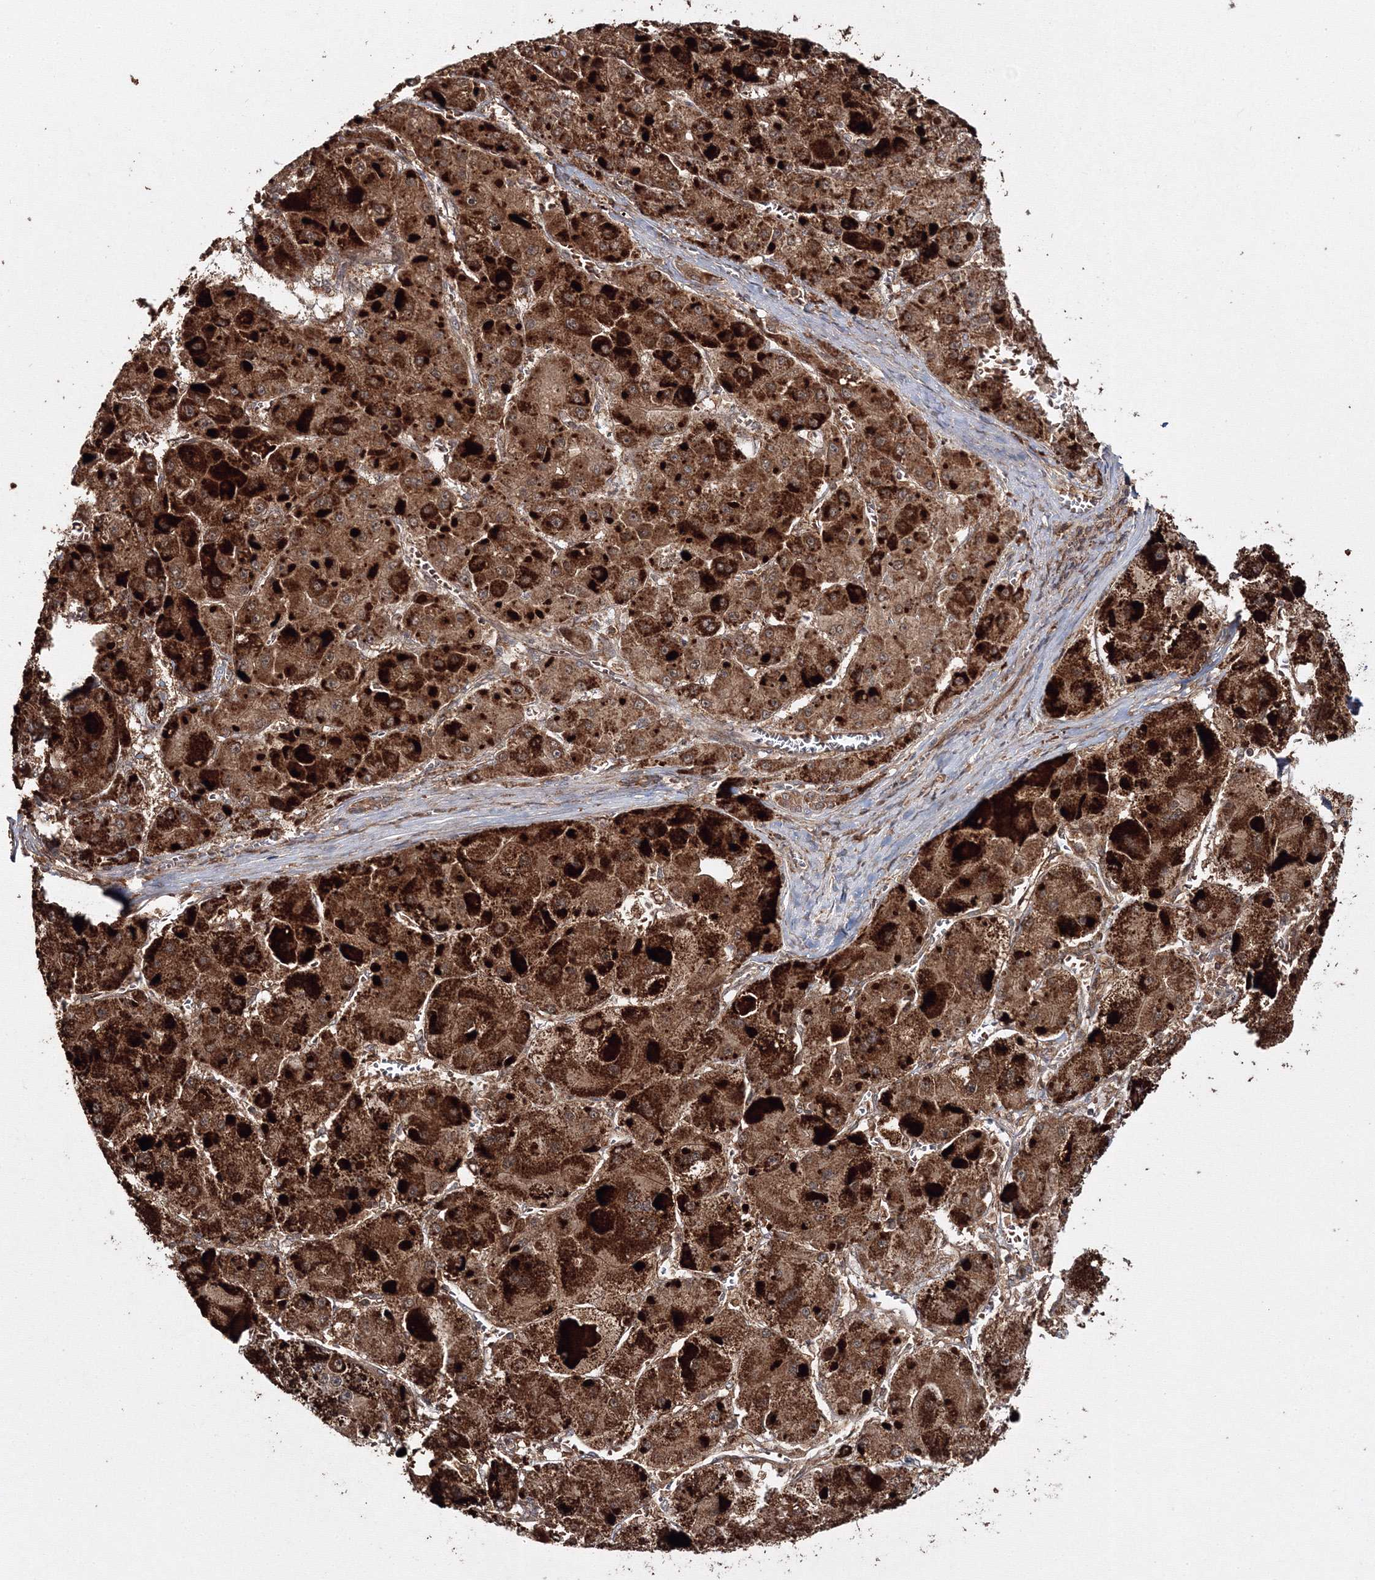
{"staining": {"intensity": "strong", "quantity": ">75%", "location": "cytoplasmic/membranous"}, "tissue": "liver cancer", "cell_type": "Tumor cells", "image_type": "cancer", "snomed": [{"axis": "morphology", "description": "Carcinoma, Hepatocellular, NOS"}, {"axis": "topography", "description": "Liver"}], "caption": "Immunohistochemistry (IHC) of liver cancer exhibits high levels of strong cytoplasmic/membranous positivity in approximately >75% of tumor cells.", "gene": "DDO", "patient": {"sex": "female", "age": 73}}